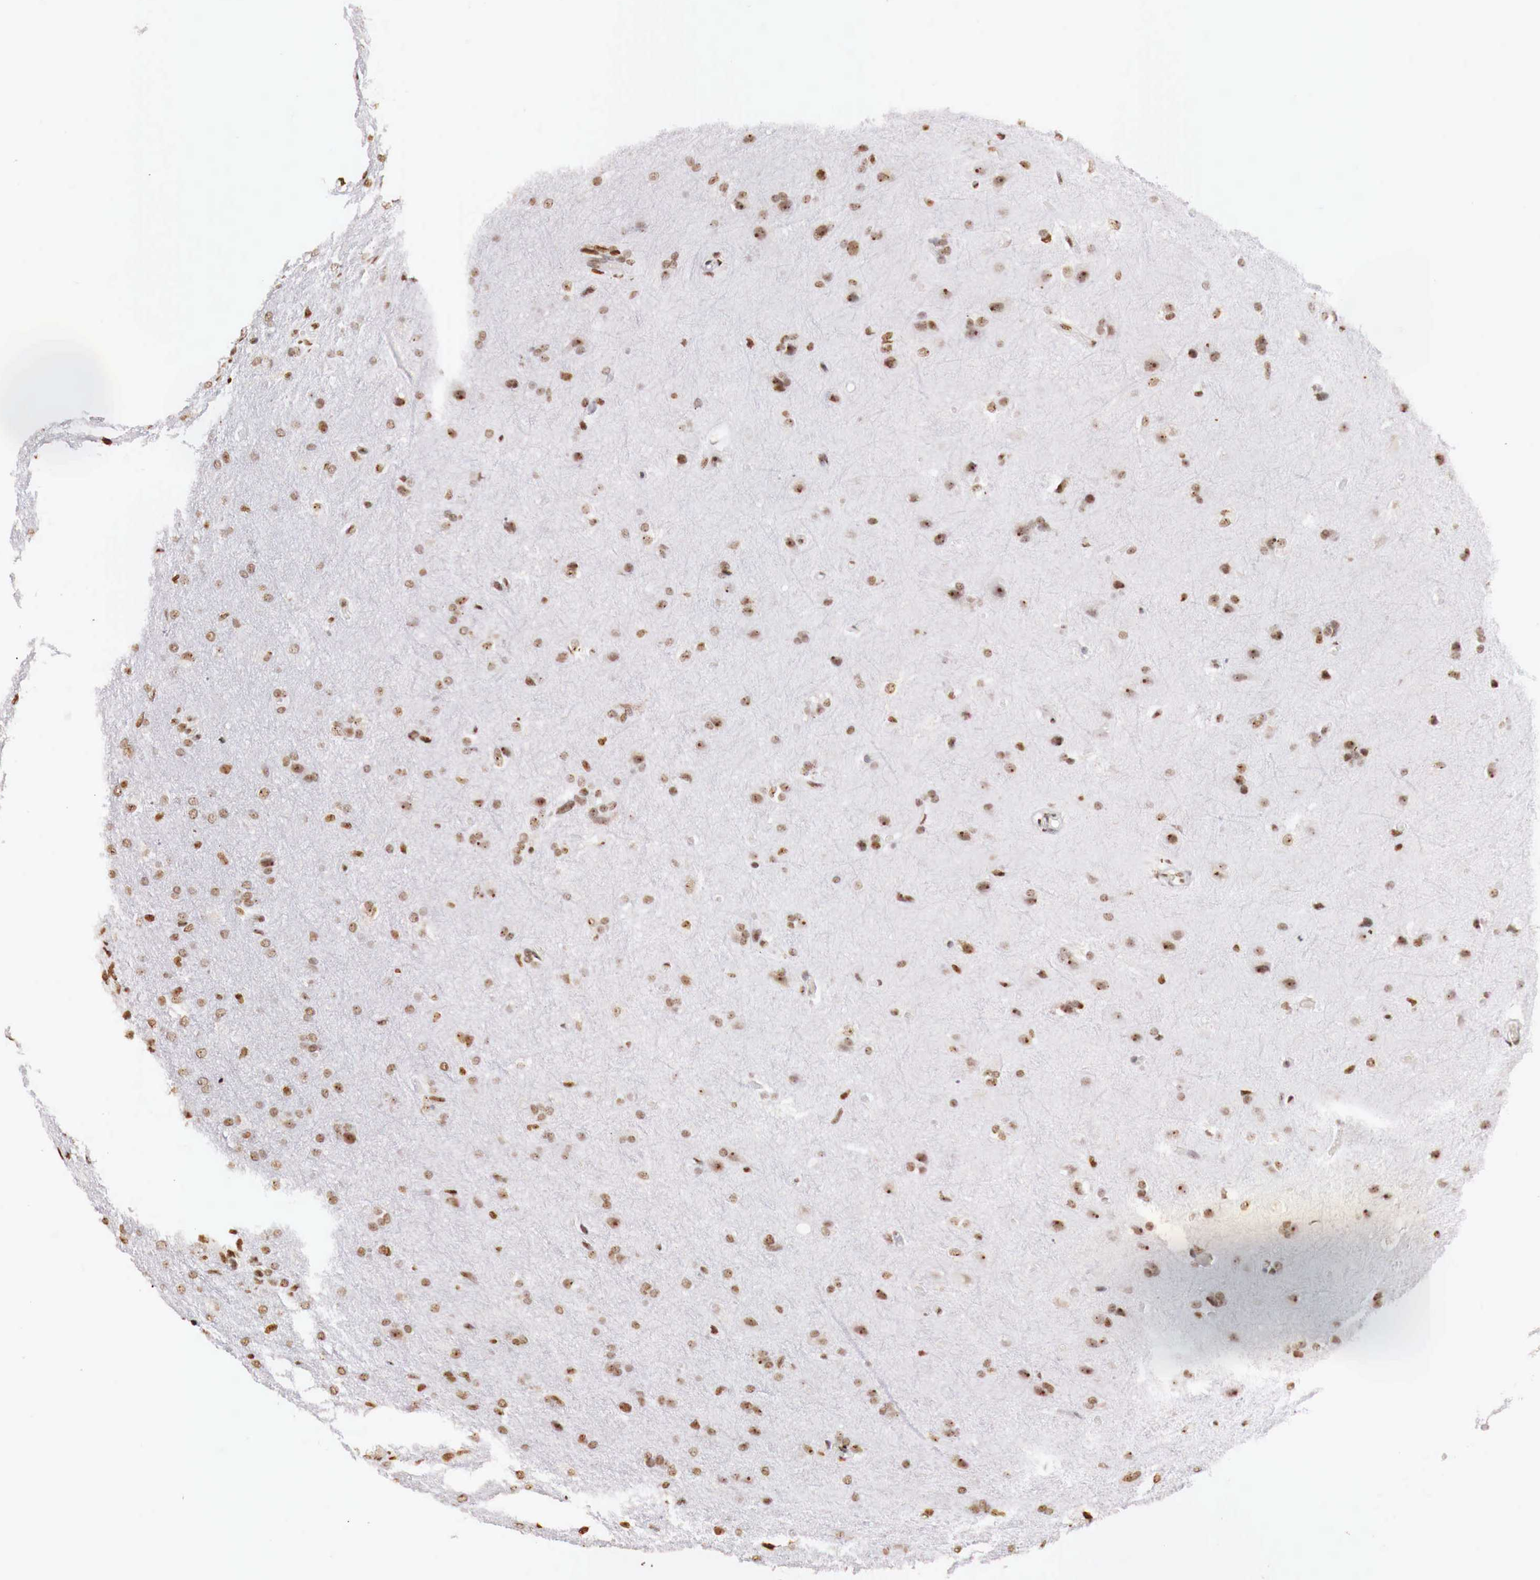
{"staining": {"intensity": "strong", "quantity": ">75%", "location": "nuclear"}, "tissue": "glioma", "cell_type": "Tumor cells", "image_type": "cancer", "snomed": [{"axis": "morphology", "description": "Glioma, malignant, High grade"}, {"axis": "topography", "description": "Brain"}], "caption": "A histopathology image of glioma stained for a protein exhibits strong nuclear brown staining in tumor cells.", "gene": "DKC1", "patient": {"sex": "male", "age": 68}}